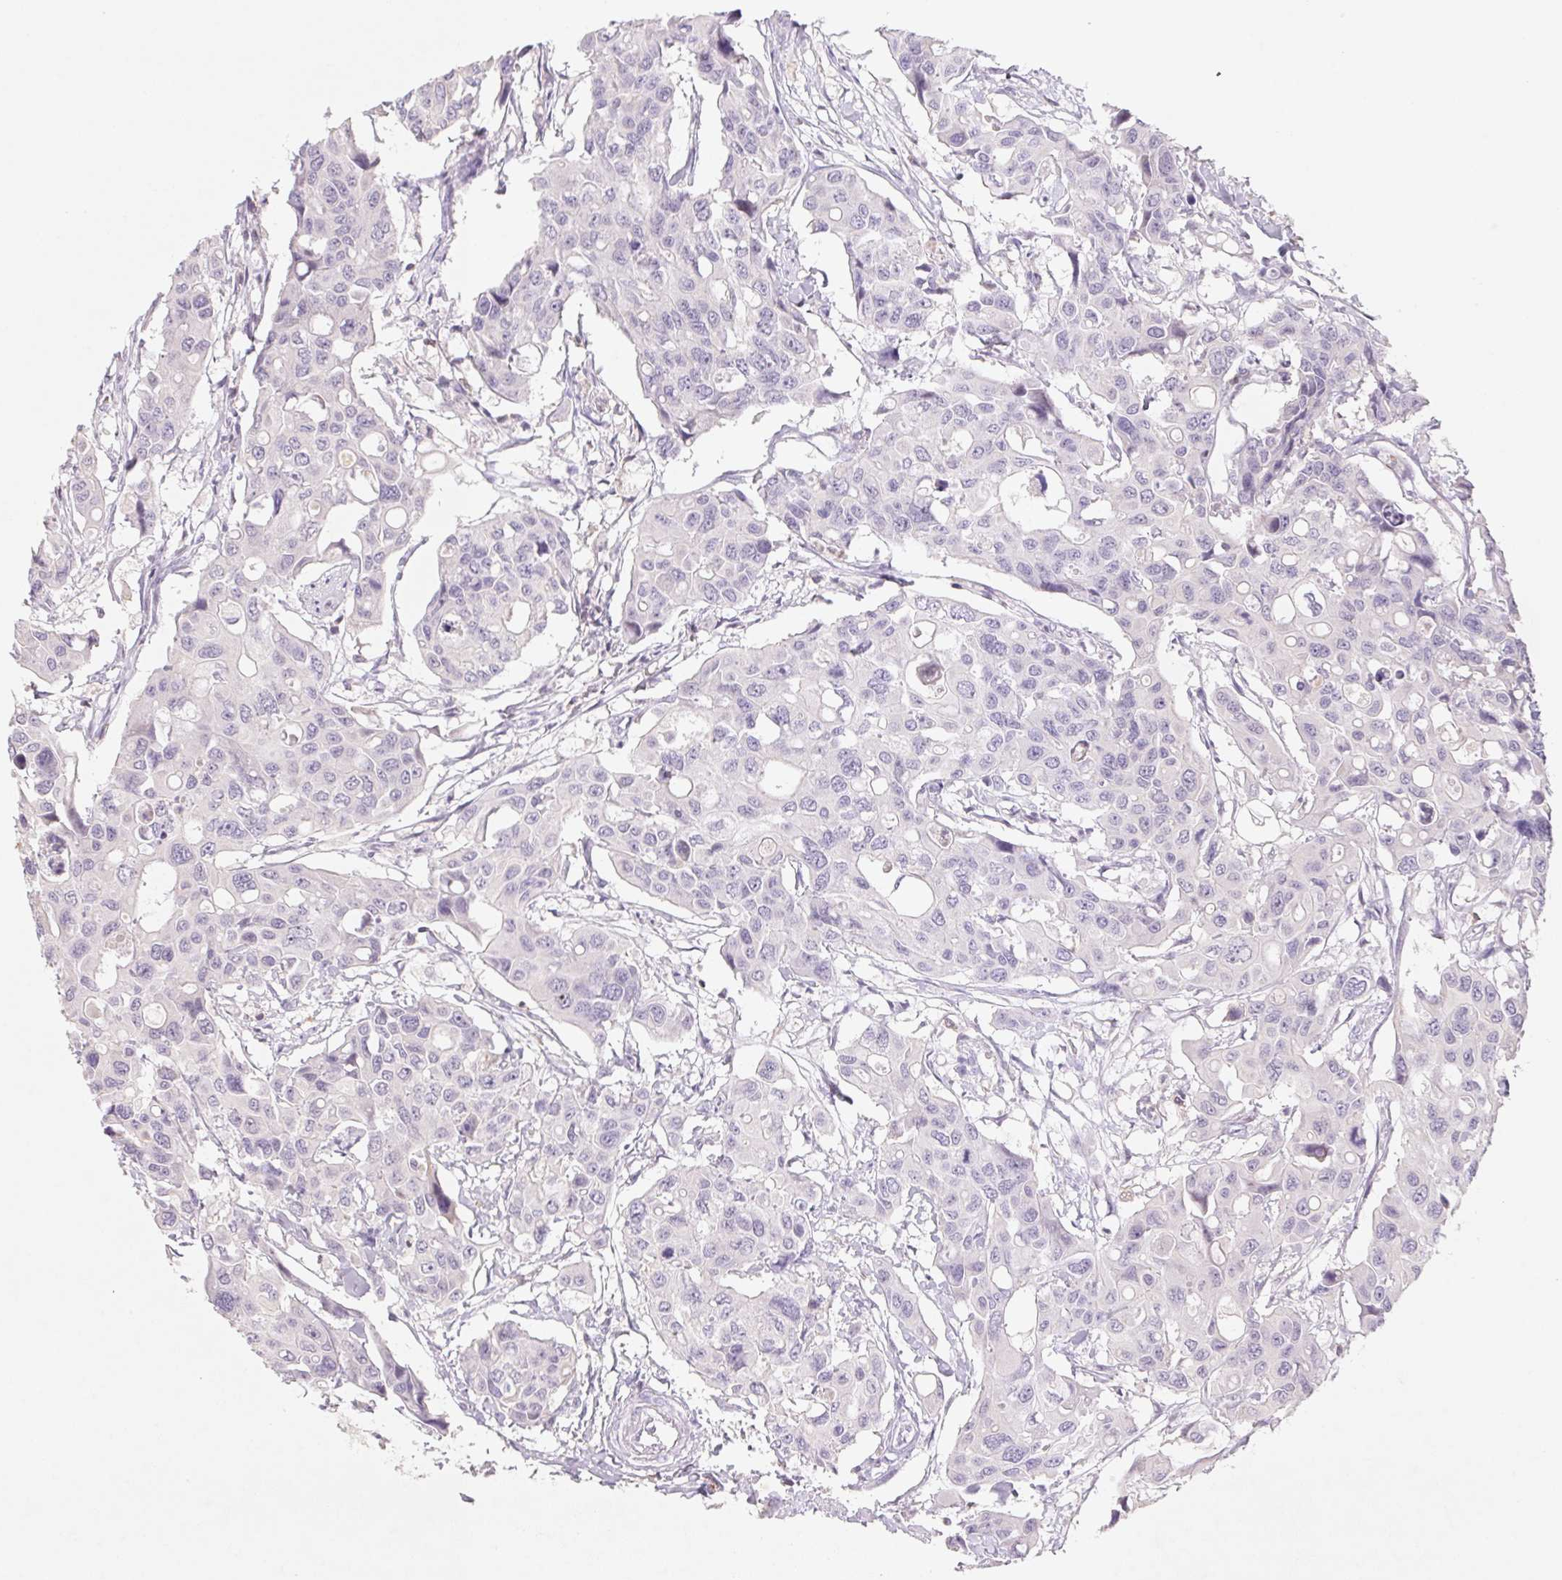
{"staining": {"intensity": "negative", "quantity": "none", "location": "none"}, "tissue": "colorectal cancer", "cell_type": "Tumor cells", "image_type": "cancer", "snomed": [{"axis": "morphology", "description": "Adenocarcinoma, NOS"}, {"axis": "topography", "description": "Colon"}], "caption": "DAB (3,3'-diaminobenzidine) immunohistochemical staining of human colorectal adenocarcinoma displays no significant positivity in tumor cells.", "gene": "KIF26A", "patient": {"sex": "male", "age": 77}}